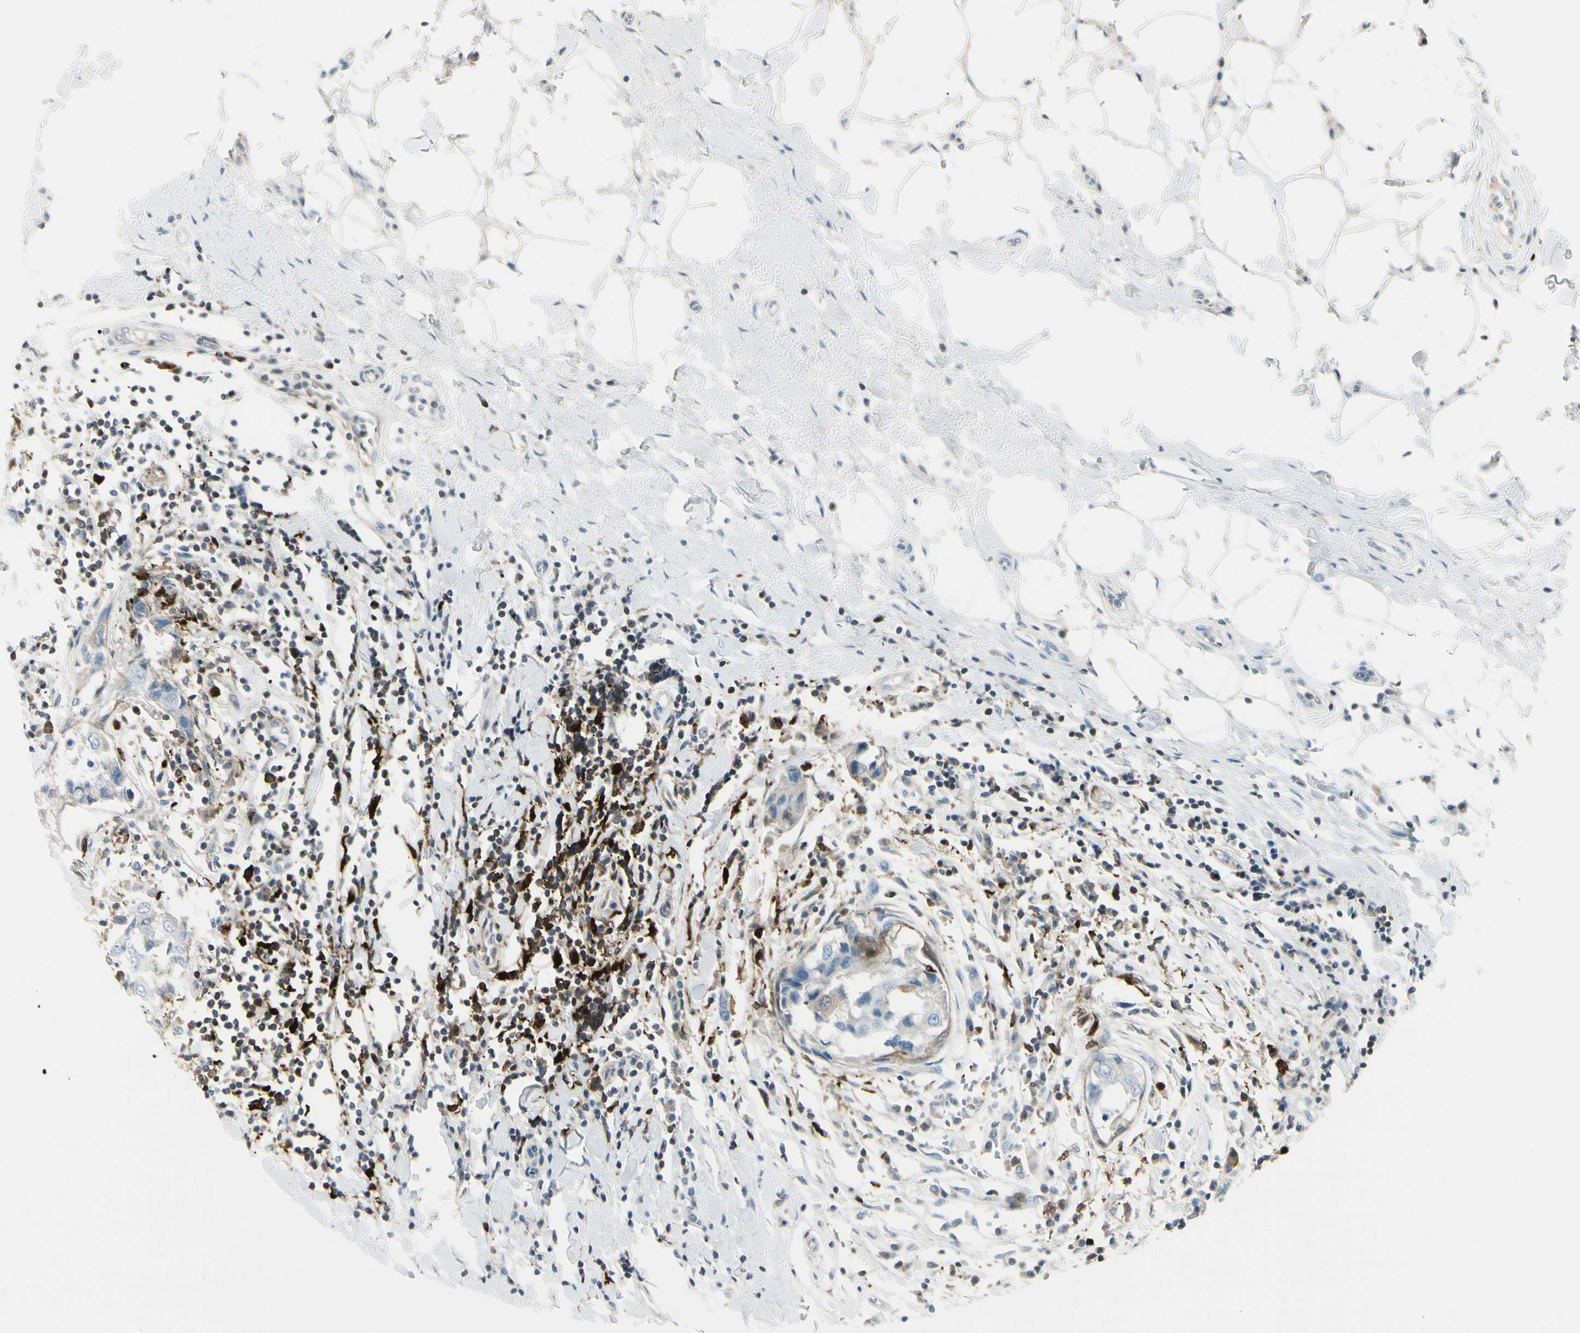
{"staining": {"intensity": "negative", "quantity": "none", "location": "none"}, "tissue": "breast cancer", "cell_type": "Tumor cells", "image_type": "cancer", "snomed": [{"axis": "morphology", "description": "Duct carcinoma"}, {"axis": "topography", "description": "Breast"}], "caption": "Photomicrograph shows no significant protein staining in tumor cells of breast intraductal carcinoma.", "gene": "TRAF1", "patient": {"sex": "female", "age": 27}}